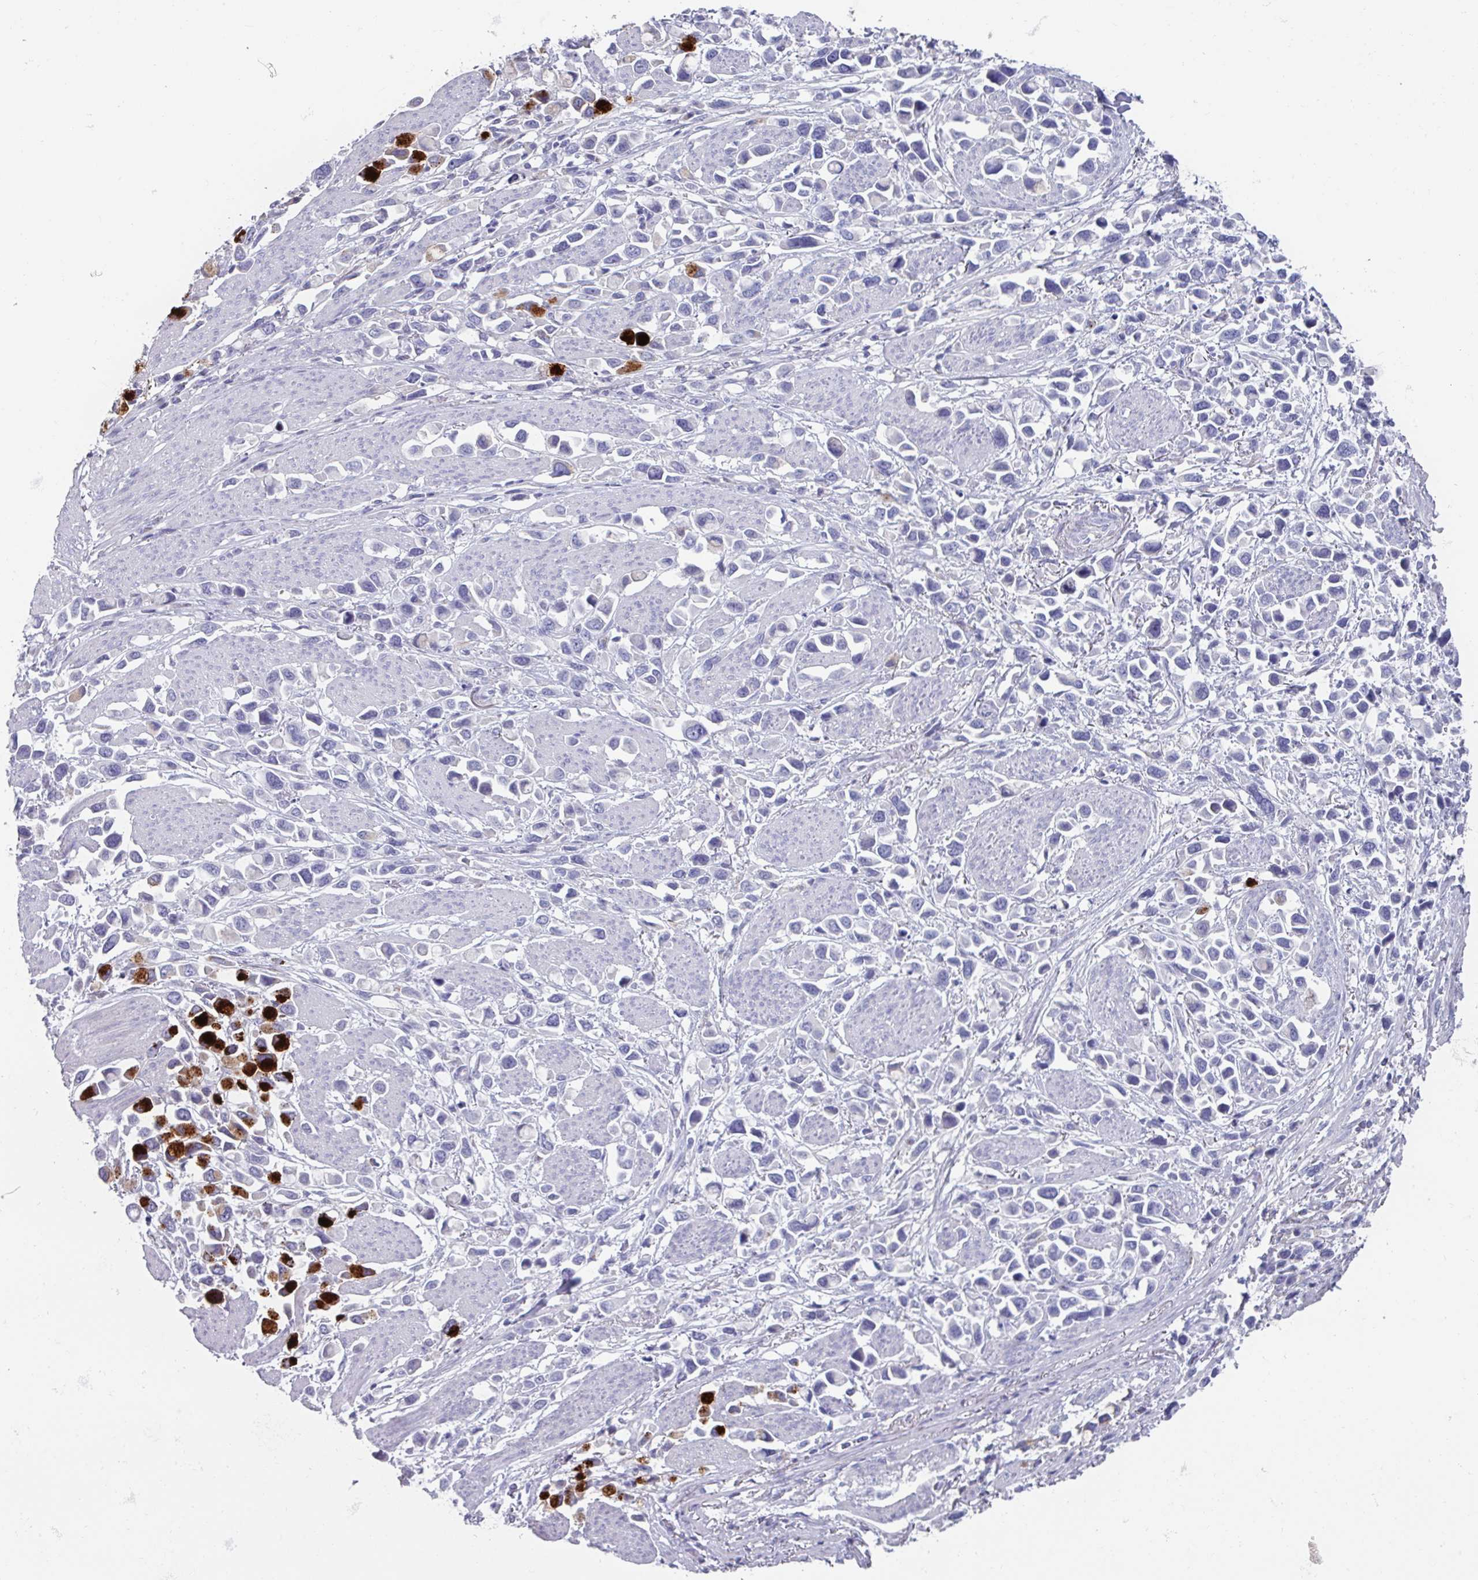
{"staining": {"intensity": "strong", "quantity": "<25%", "location": "cytoplasmic/membranous"}, "tissue": "stomach cancer", "cell_type": "Tumor cells", "image_type": "cancer", "snomed": [{"axis": "morphology", "description": "Adenocarcinoma, NOS"}, {"axis": "topography", "description": "Stomach"}], "caption": "Strong cytoplasmic/membranous staining for a protein is identified in approximately <25% of tumor cells of adenocarcinoma (stomach) using immunohistochemistry (IHC).", "gene": "OR2T10", "patient": {"sex": "female", "age": 81}}